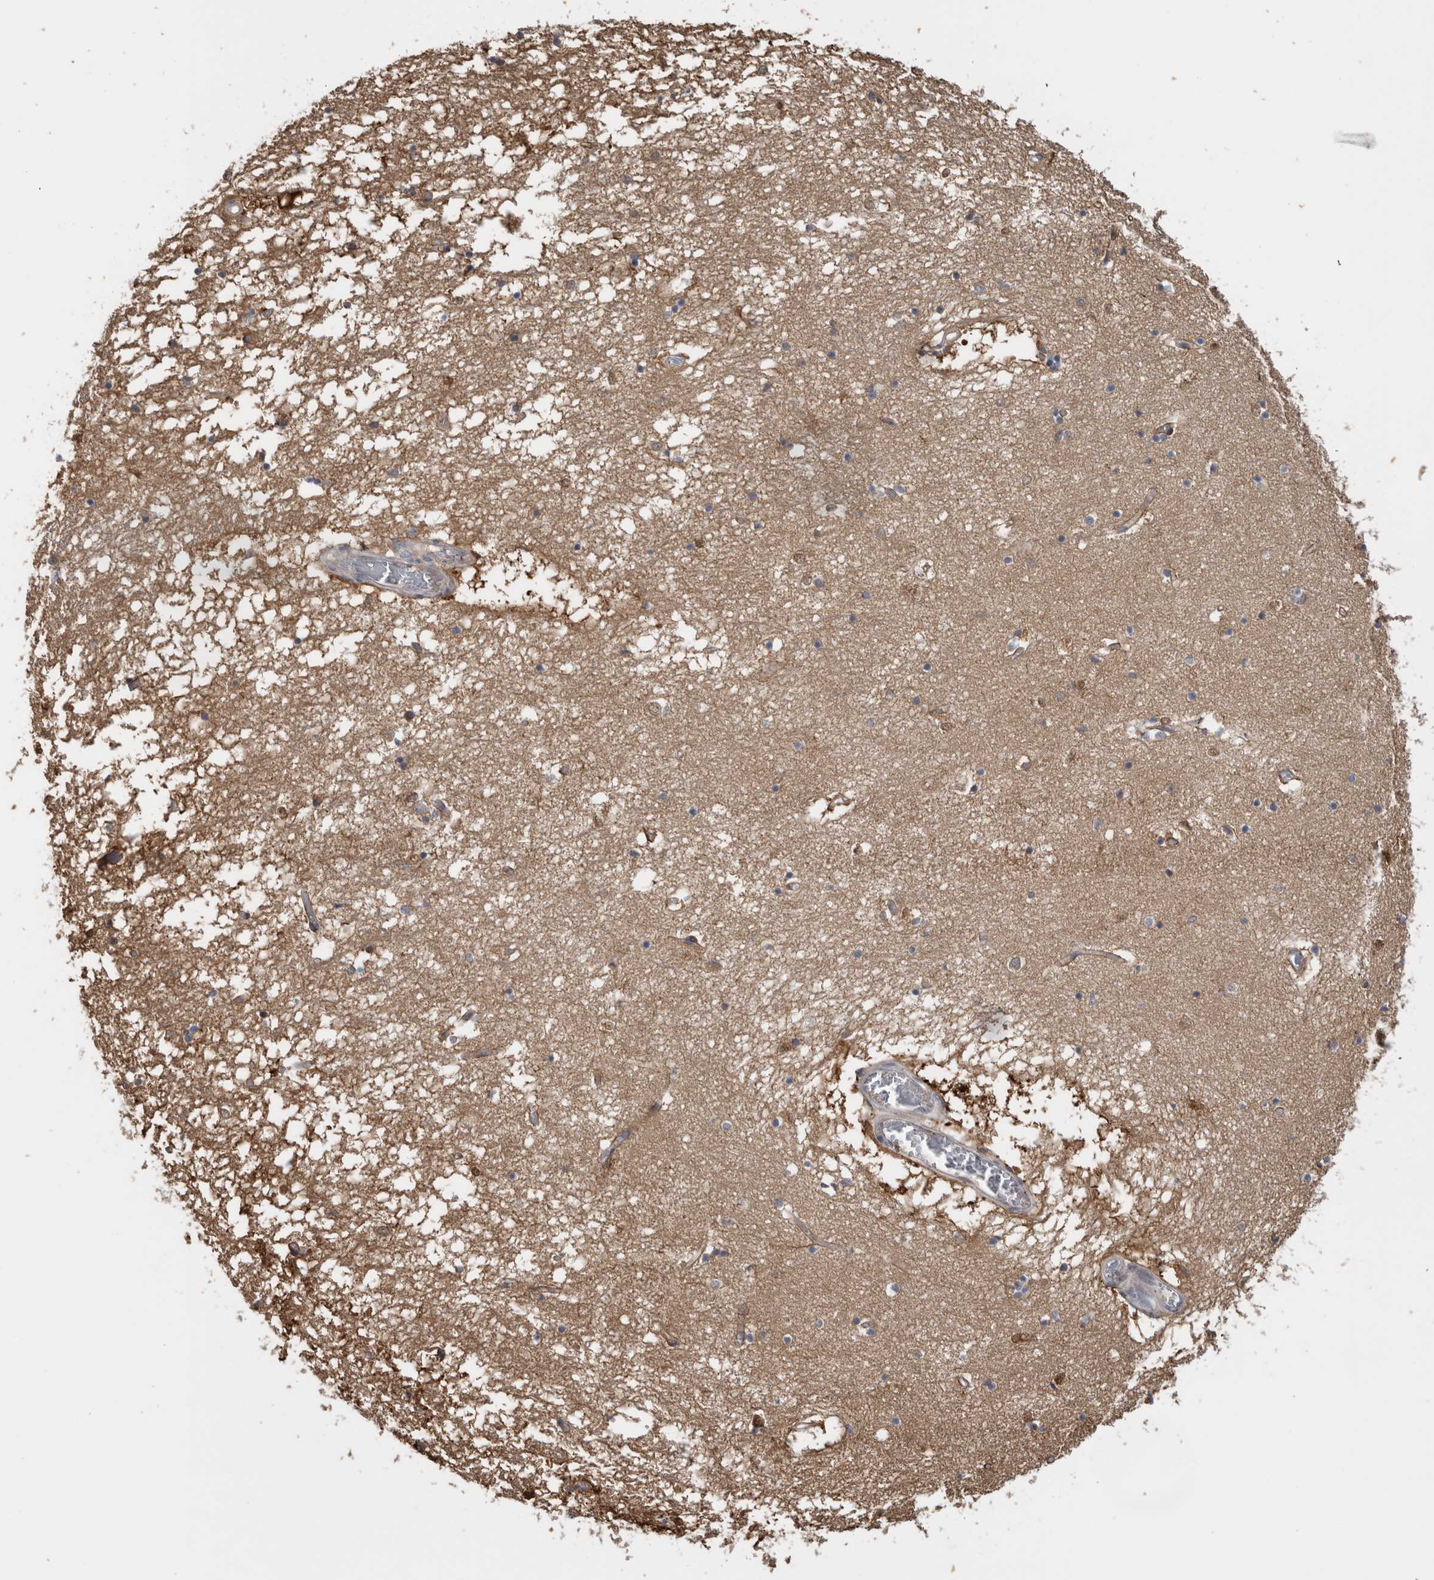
{"staining": {"intensity": "weak", "quantity": ">75%", "location": "cytoplasmic/membranous"}, "tissue": "hippocampus", "cell_type": "Glial cells", "image_type": "normal", "snomed": [{"axis": "morphology", "description": "Normal tissue, NOS"}, {"axis": "topography", "description": "Hippocampus"}], "caption": "Immunohistochemical staining of normal human hippocampus reveals >75% levels of weak cytoplasmic/membranous protein expression in about >75% of glial cells.", "gene": "USH1G", "patient": {"sex": "male", "age": 70}}